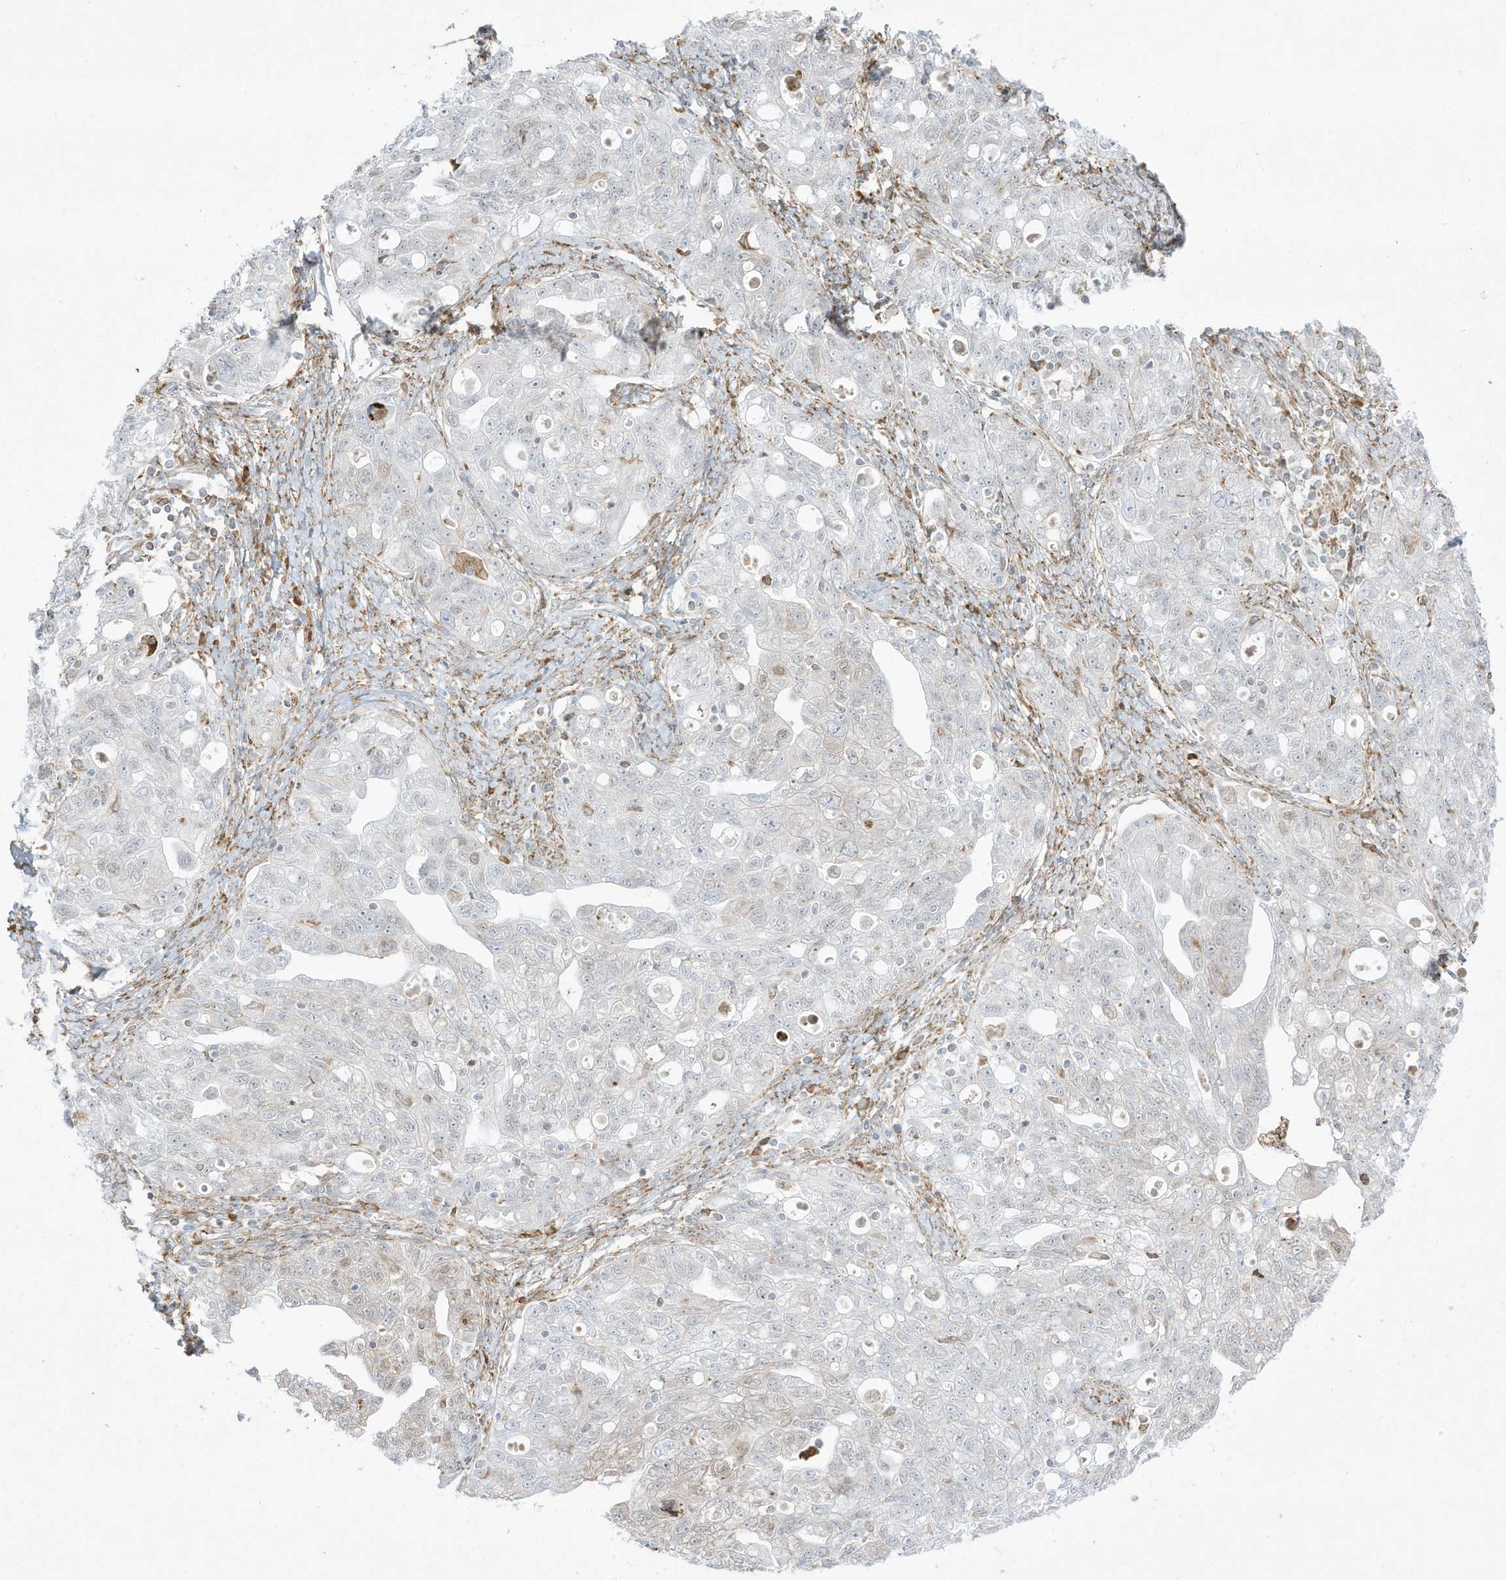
{"staining": {"intensity": "negative", "quantity": "none", "location": "none"}, "tissue": "ovarian cancer", "cell_type": "Tumor cells", "image_type": "cancer", "snomed": [{"axis": "morphology", "description": "Carcinoma, NOS"}, {"axis": "morphology", "description": "Cystadenocarcinoma, serous, NOS"}, {"axis": "topography", "description": "Ovary"}], "caption": "An immunohistochemistry (IHC) micrograph of ovarian cancer is shown. There is no staining in tumor cells of ovarian cancer.", "gene": "PTK6", "patient": {"sex": "female", "age": 69}}